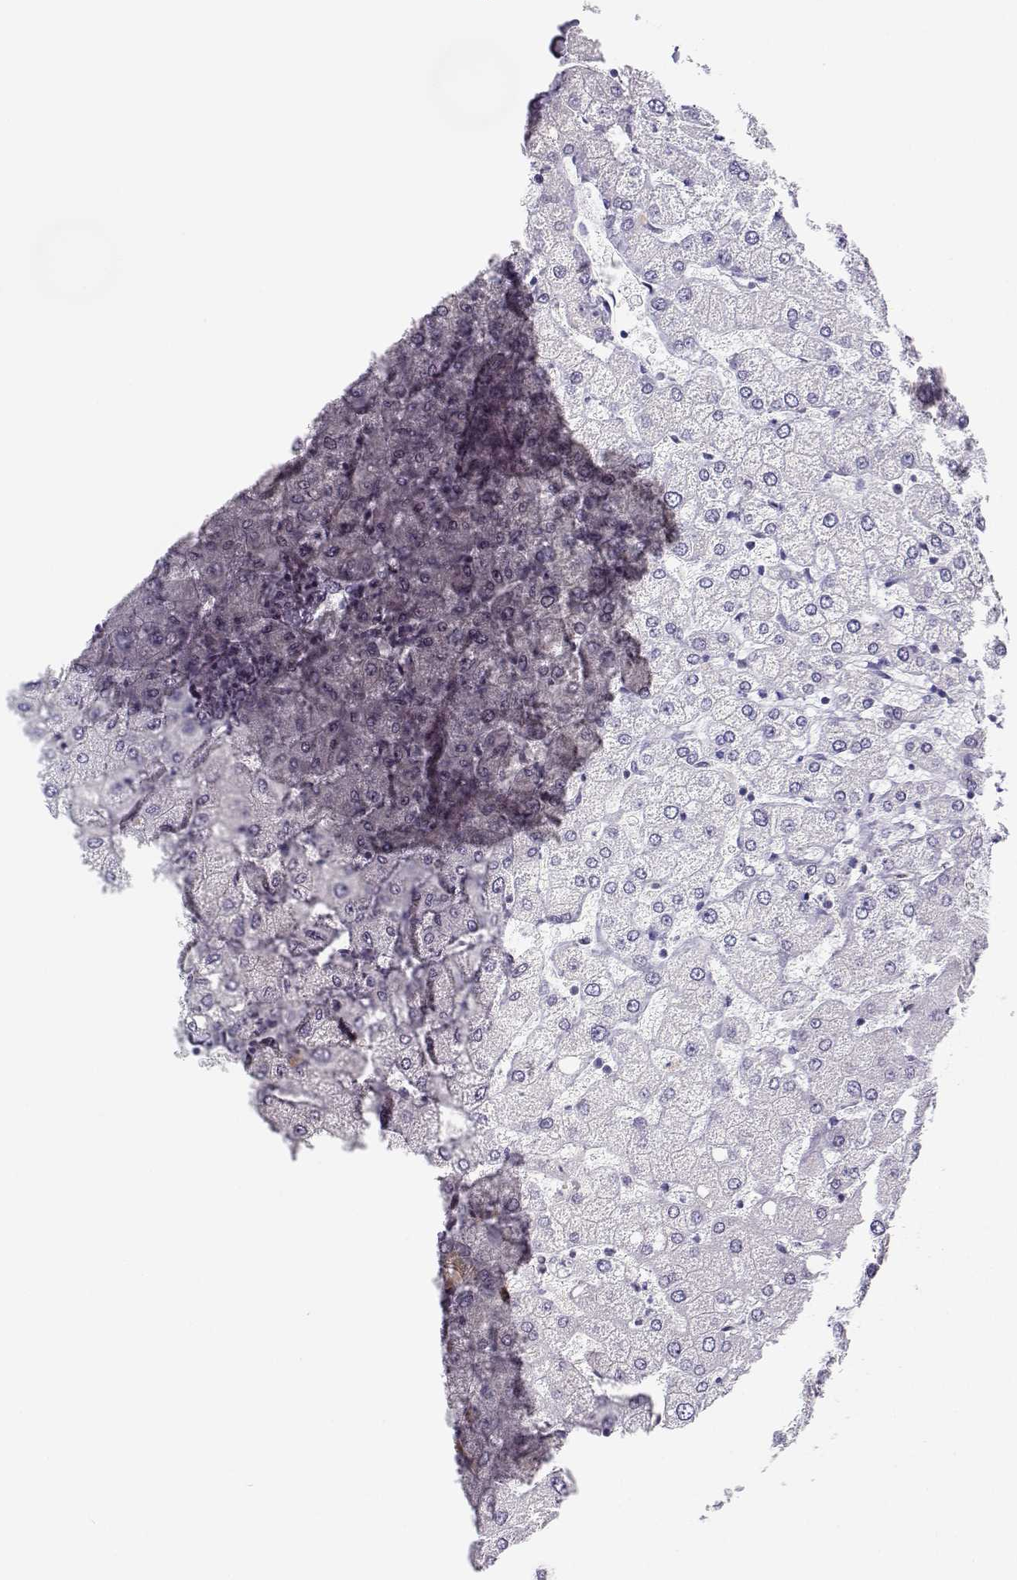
{"staining": {"intensity": "negative", "quantity": "none", "location": "none"}, "tissue": "liver", "cell_type": "Cholangiocytes", "image_type": "normal", "snomed": [{"axis": "morphology", "description": "Normal tissue, NOS"}, {"axis": "topography", "description": "Liver"}], "caption": "Protein analysis of unremarkable liver reveals no significant expression in cholangiocytes. (IHC, brightfield microscopy, high magnification).", "gene": "CFAP77", "patient": {"sex": "female", "age": 54}}